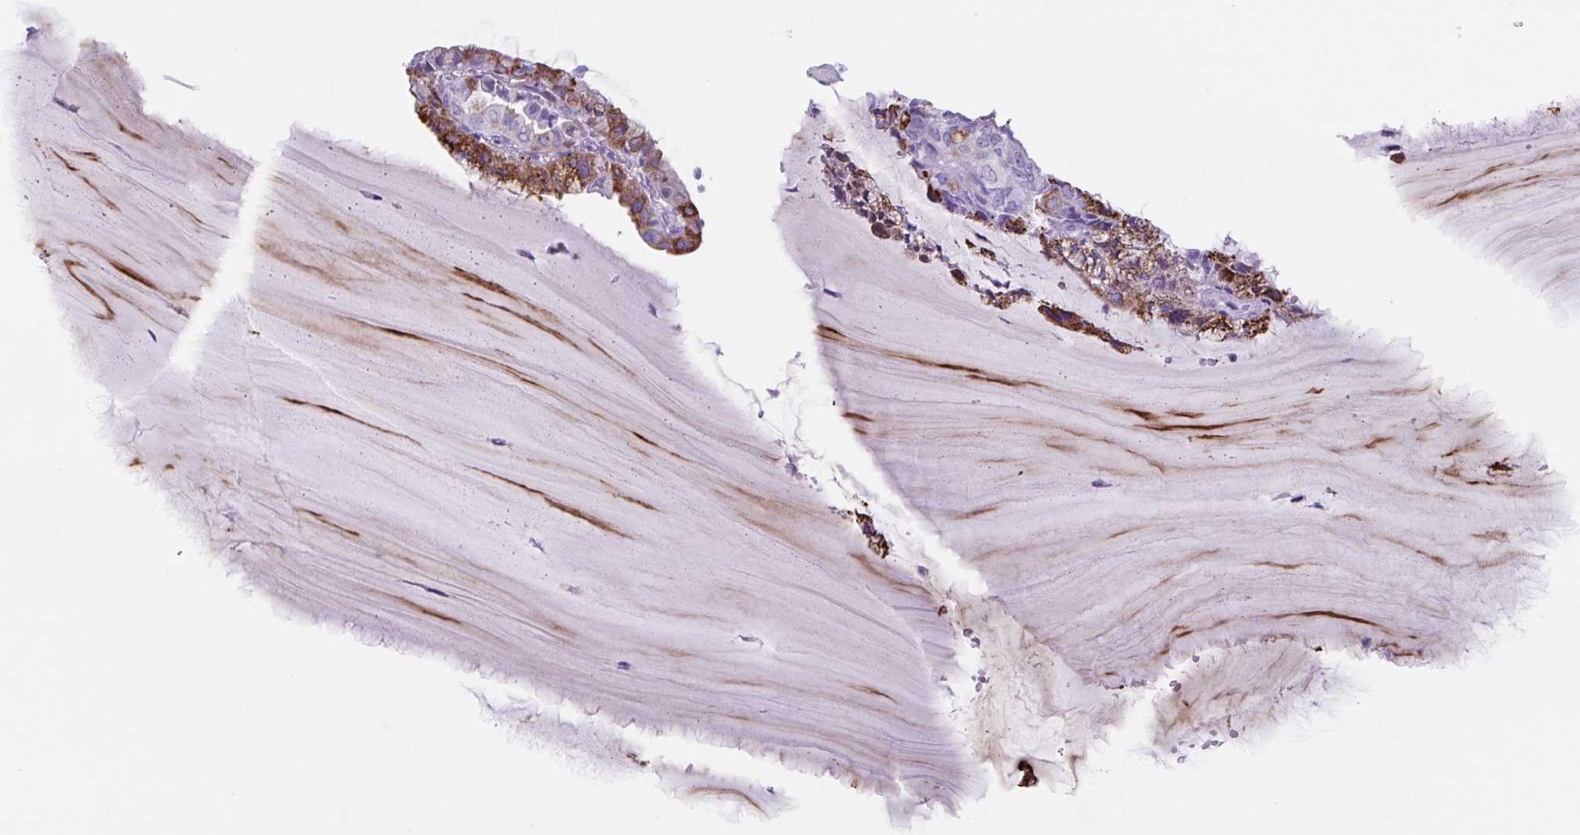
{"staining": {"intensity": "moderate", "quantity": "25%-75%", "location": "cytoplasmic/membranous"}, "tissue": "endometrial cancer", "cell_type": "Tumor cells", "image_type": "cancer", "snomed": [{"axis": "morphology", "description": "Adenocarcinoma, NOS"}, {"axis": "topography", "description": "Endometrium"}], "caption": "Protein analysis of adenocarcinoma (endometrial) tissue shows moderate cytoplasmic/membranous expression in about 25%-75% of tumor cells. (brown staining indicates protein expression, while blue staining denotes nuclei).", "gene": "TNFRSF8", "patient": {"sex": "female", "age": 81}}